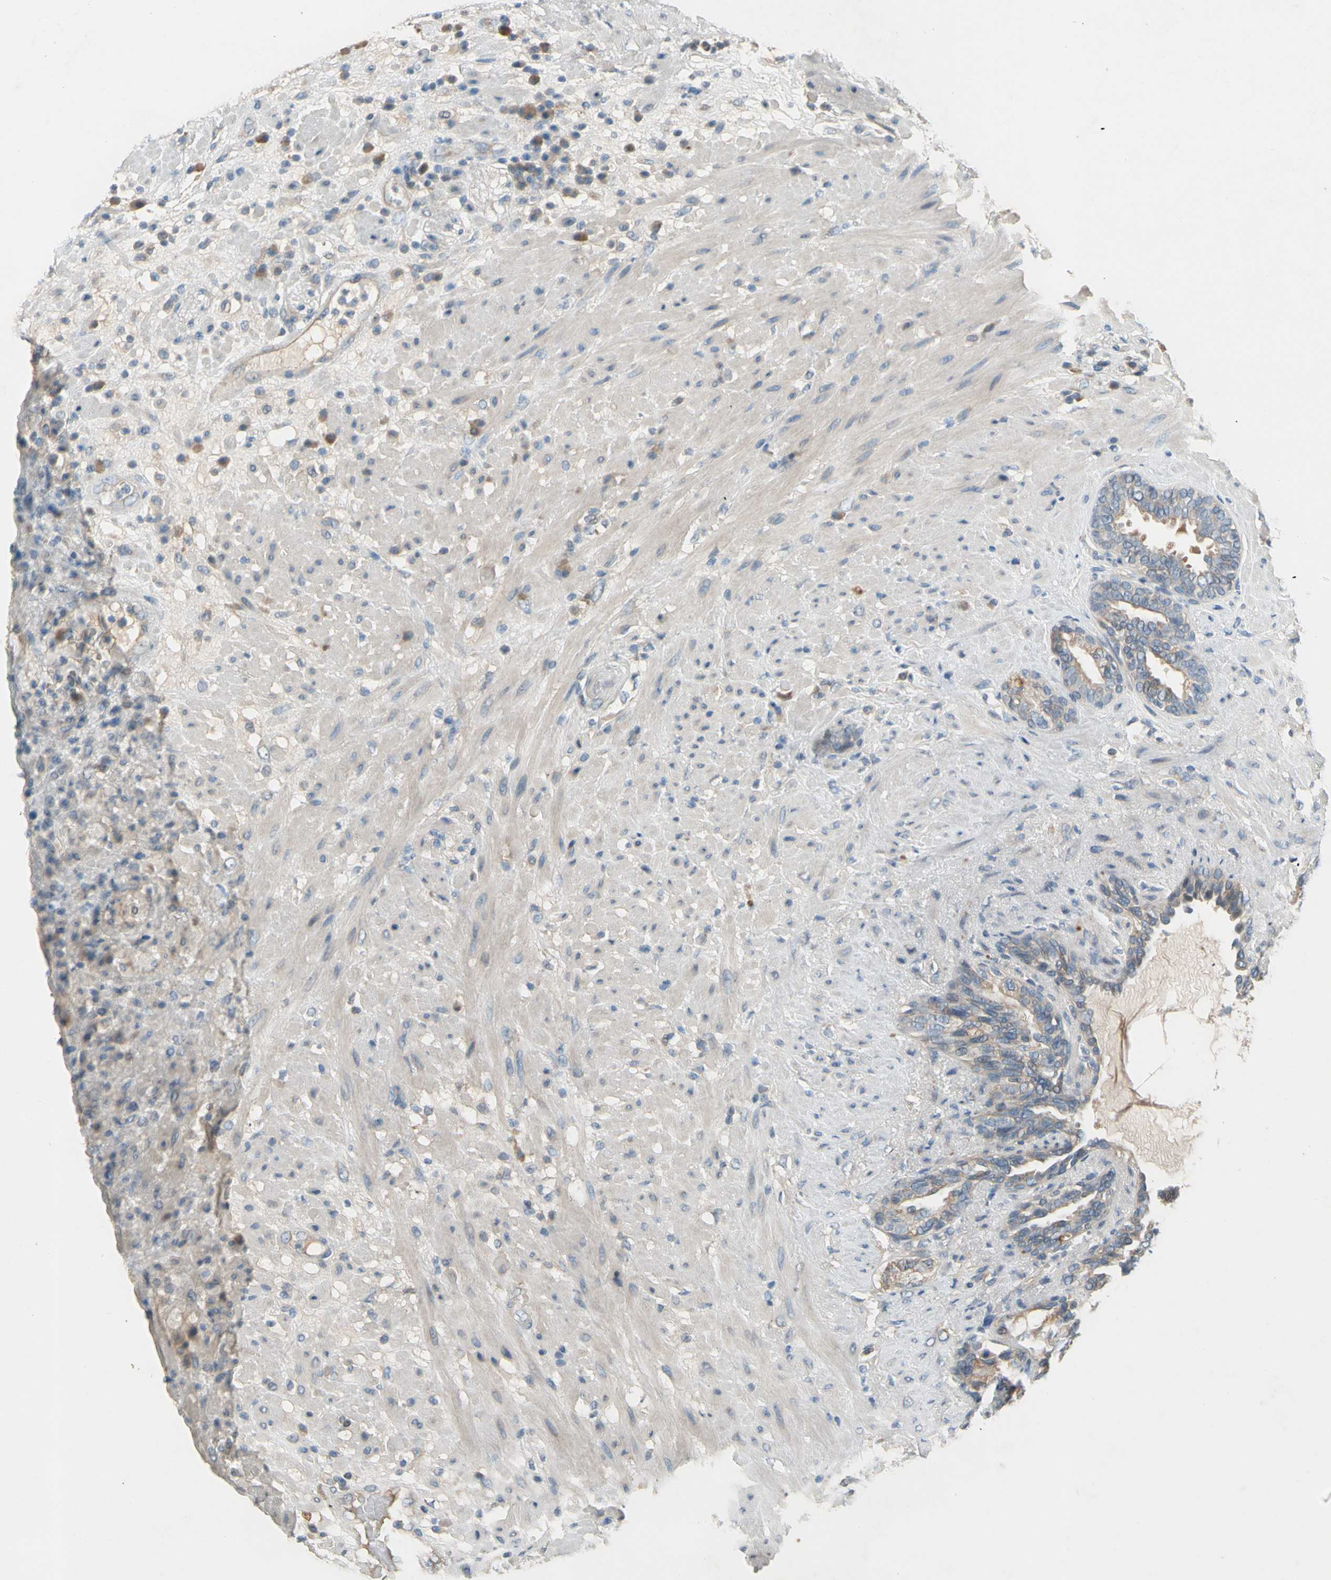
{"staining": {"intensity": "weak", "quantity": "25%-75%", "location": "cytoplasmic/membranous"}, "tissue": "seminal vesicle", "cell_type": "Glandular cells", "image_type": "normal", "snomed": [{"axis": "morphology", "description": "Normal tissue, NOS"}, {"axis": "topography", "description": "Seminal veicle"}], "caption": "This is an image of IHC staining of unremarkable seminal vesicle, which shows weak positivity in the cytoplasmic/membranous of glandular cells.", "gene": "PIP5K1B", "patient": {"sex": "male", "age": 61}}